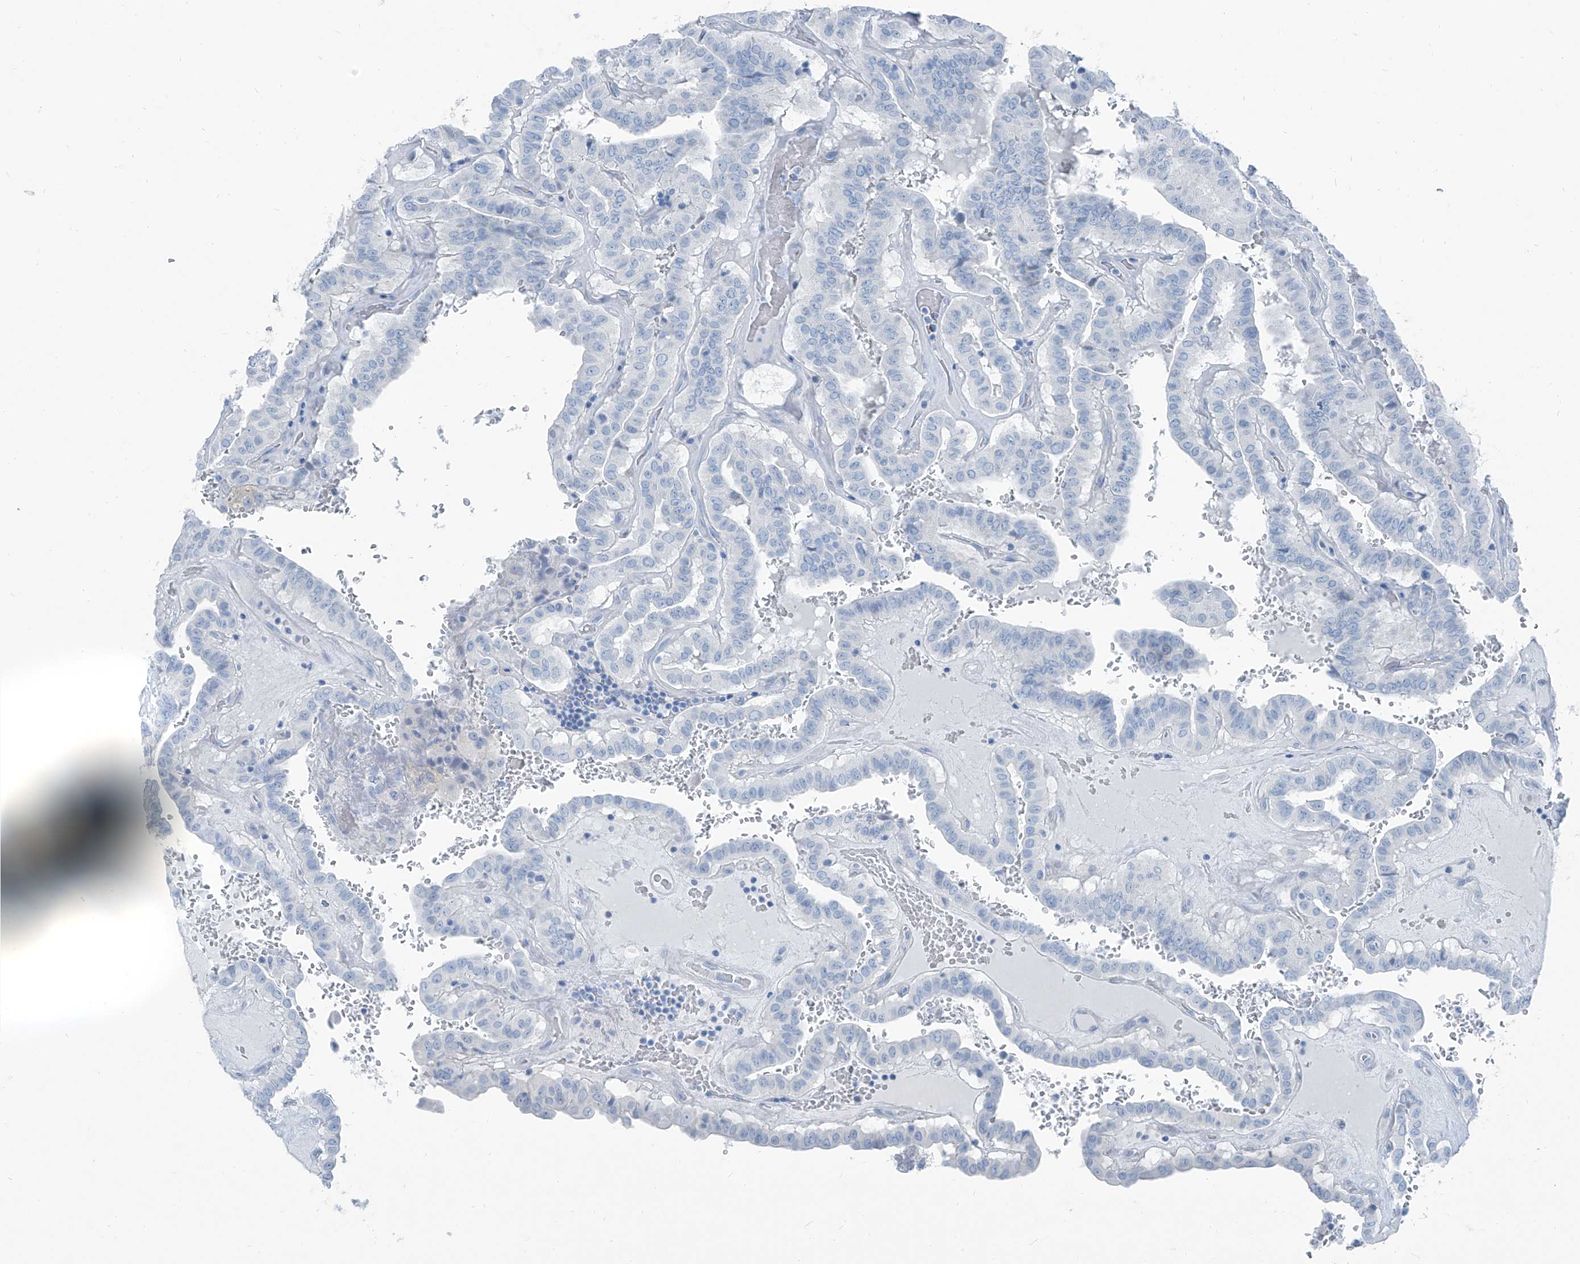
{"staining": {"intensity": "negative", "quantity": "none", "location": "none"}, "tissue": "thyroid cancer", "cell_type": "Tumor cells", "image_type": "cancer", "snomed": [{"axis": "morphology", "description": "Papillary adenocarcinoma, NOS"}, {"axis": "topography", "description": "Thyroid gland"}], "caption": "DAB (3,3'-diaminobenzidine) immunohistochemical staining of human thyroid cancer (papillary adenocarcinoma) shows no significant positivity in tumor cells. (Brightfield microscopy of DAB (3,3'-diaminobenzidine) immunohistochemistry (IHC) at high magnification).", "gene": "RGN", "patient": {"sex": "male", "age": 77}}